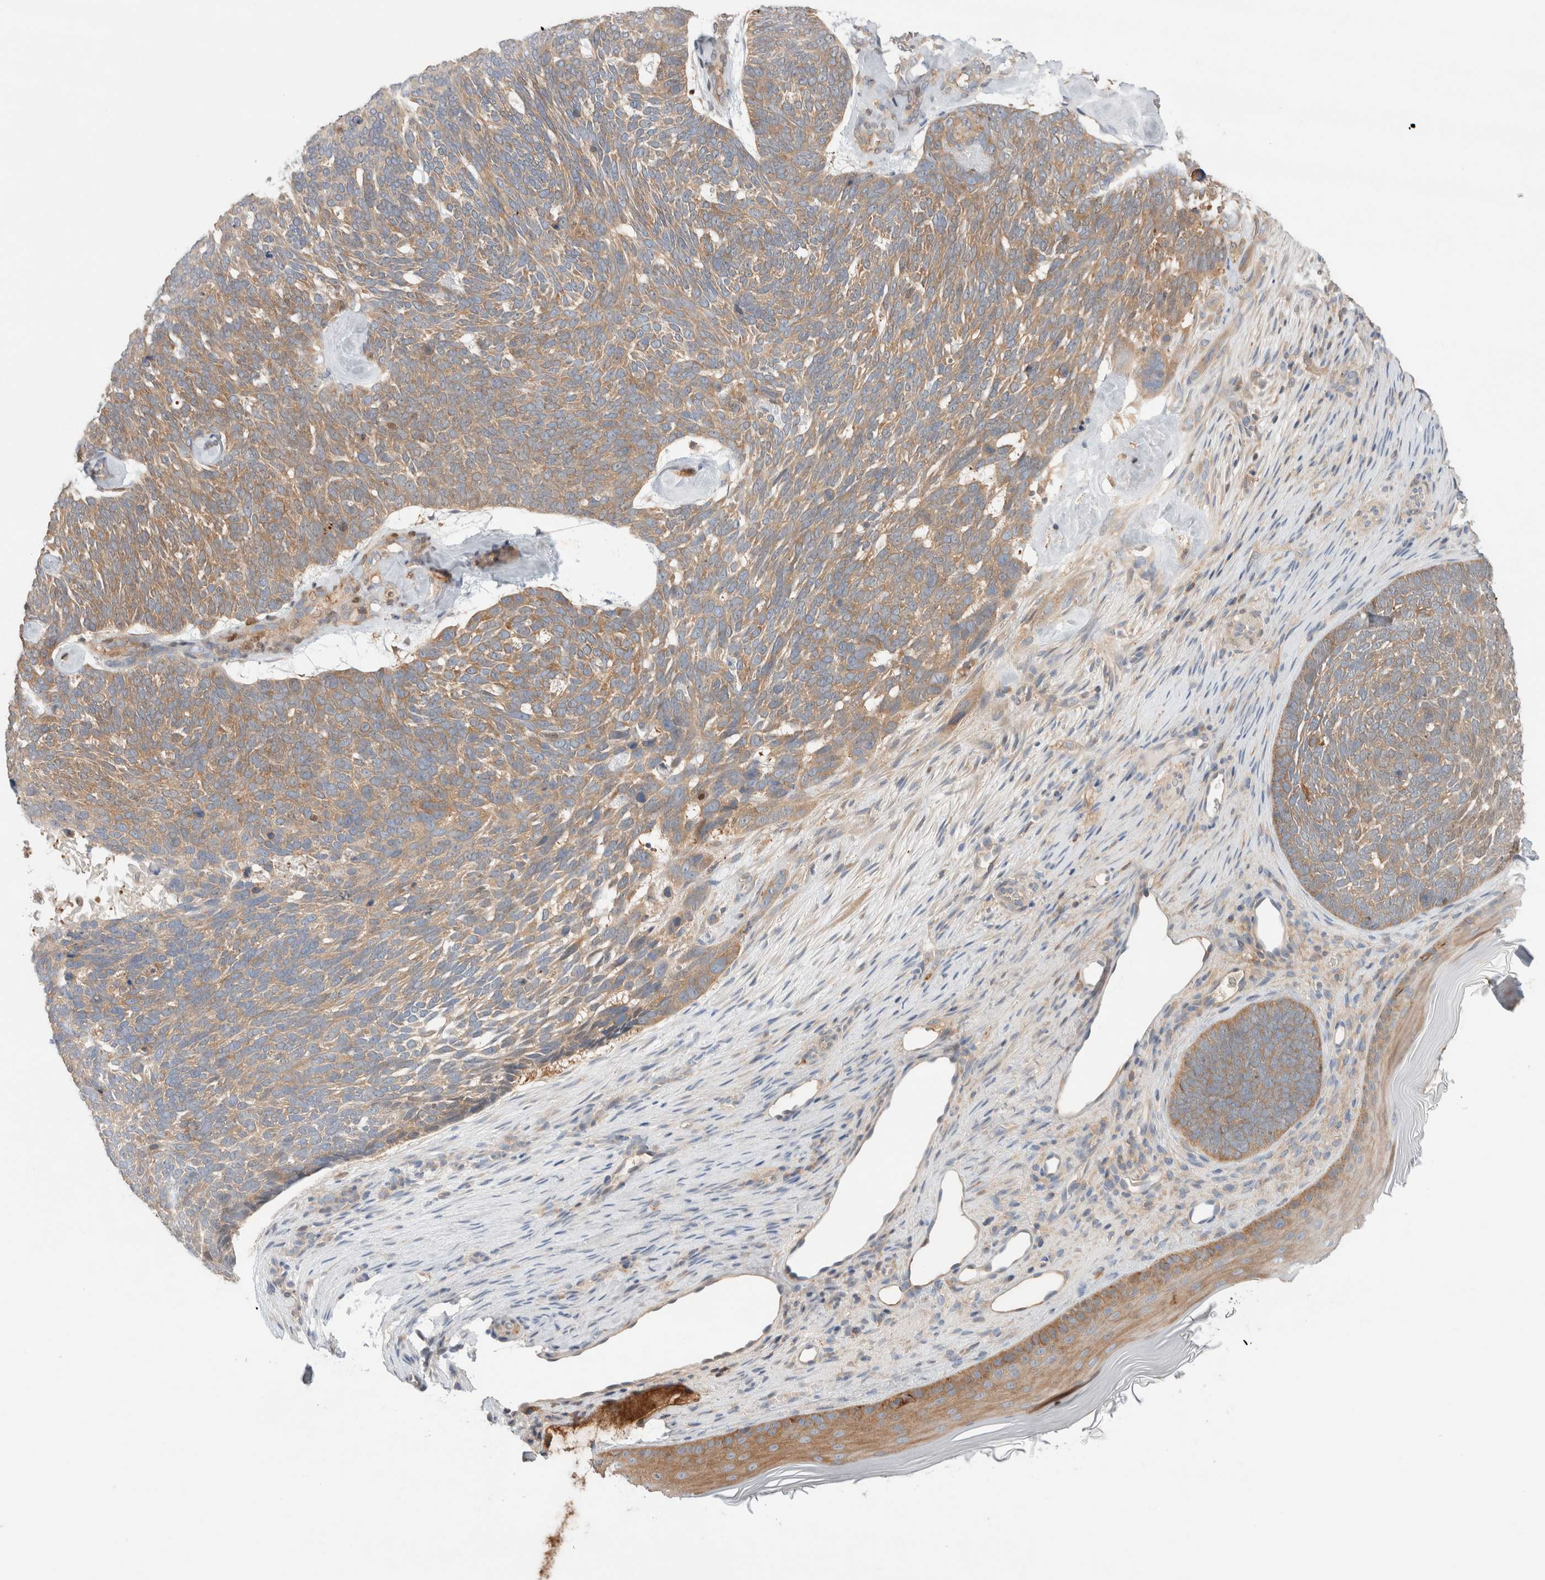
{"staining": {"intensity": "weak", "quantity": ">75%", "location": "cytoplasmic/membranous"}, "tissue": "skin cancer", "cell_type": "Tumor cells", "image_type": "cancer", "snomed": [{"axis": "morphology", "description": "Basal cell carcinoma"}, {"axis": "topography", "description": "Skin"}], "caption": "IHC histopathology image of neoplastic tissue: human skin basal cell carcinoma stained using immunohistochemistry demonstrates low levels of weak protein expression localized specifically in the cytoplasmic/membranous of tumor cells, appearing as a cytoplasmic/membranous brown color.", "gene": "KLHL14", "patient": {"sex": "female", "age": 85}}